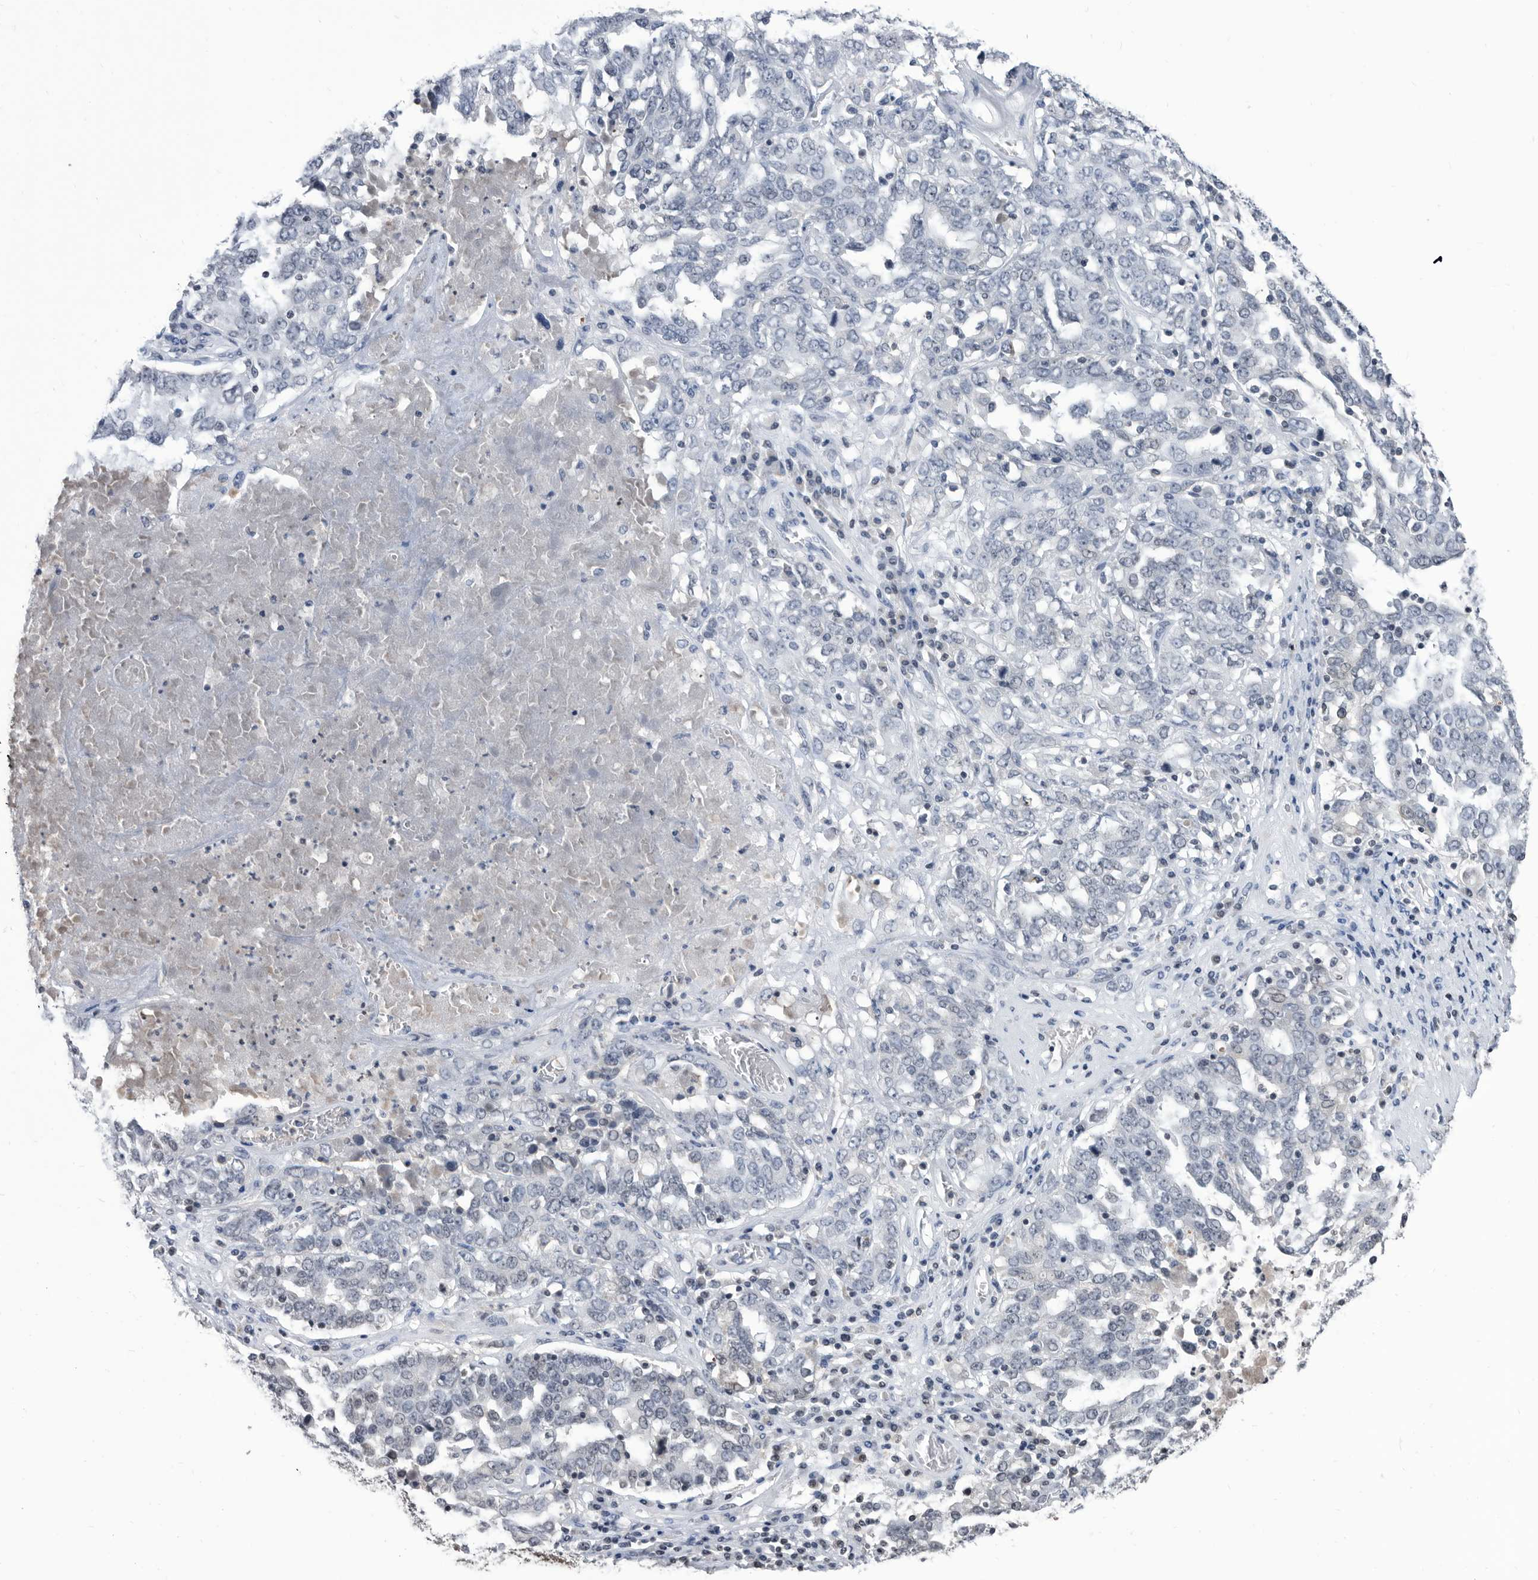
{"staining": {"intensity": "weak", "quantity": "<25%", "location": "nuclear"}, "tissue": "ovarian cancer", "cell_type": "Tumor cells", "image_type": "cancer", "snomed": [{"axis": "morphology", "description": "Carcinoma, endometroid"}, {"axis": "topography", "description": "Ovary"}], "caption": "Tumor cells are negative for brown protein staining in ovarian cancer (endometroid carcinoma). The staining is performed using DAB brown chromogen with nuclei counter-stained in using hematoxylin.", "gene": "TSTD1", "patient": {"sex": "female", "age": 62}}